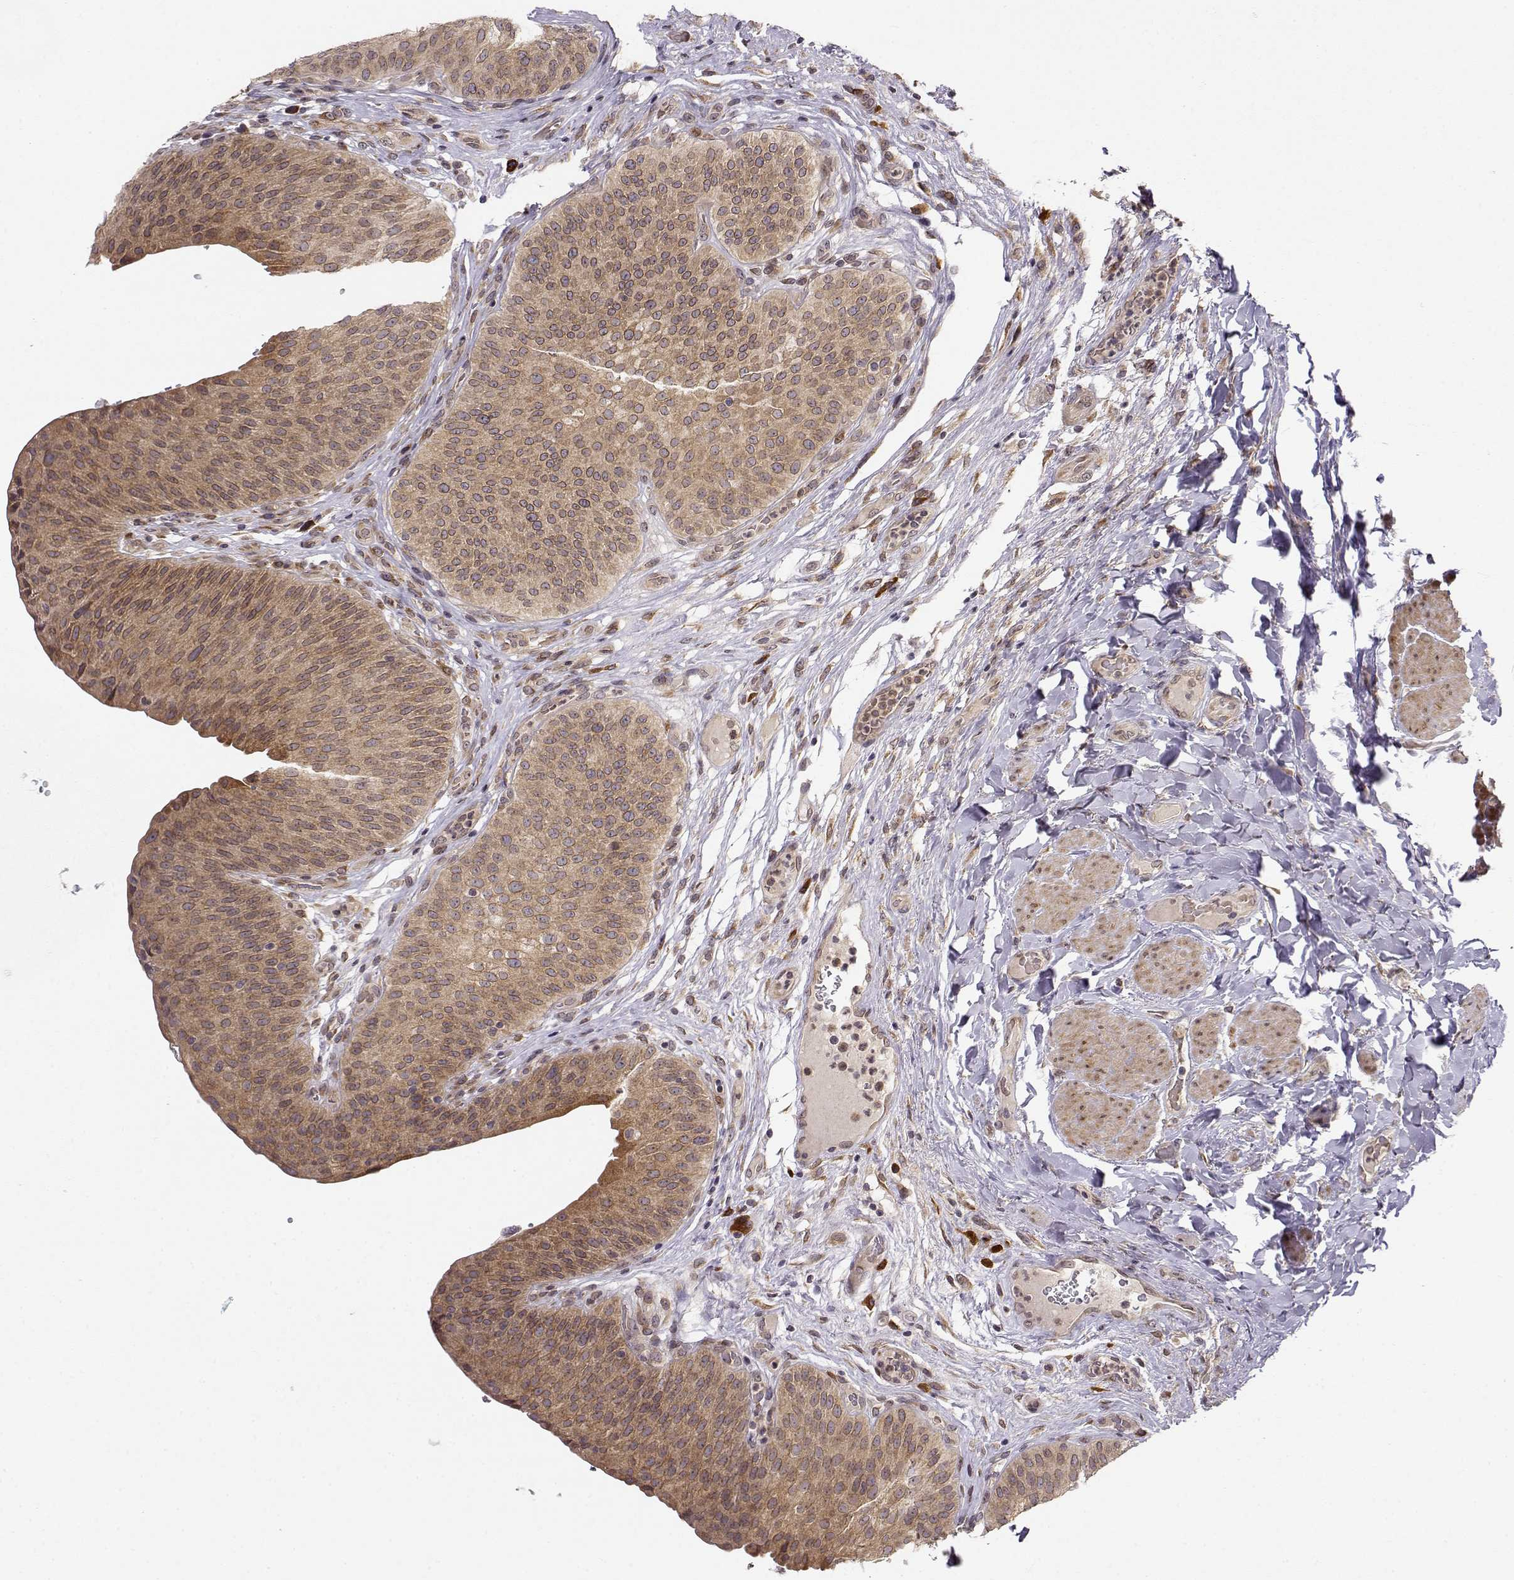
{"staining": {"intensity": "moderate", "quantity": ">75%", "location": "cytoplasmic/membranous"}, "tissue": "urinary bladder", "cell_type": "Urothelial cells", "image_type": "normal", "snomed": [{"axis": "morphology", "description": "Normal tissue, NOS"}, {"axis": "topography", "description": "Urinary bladder"}], "caption": "Urothelial cells demonstrate medium levels of moderate cytoplasmic/membranous expression in approximately >75% of cells in normal human urinary bladder.", "gene": "ERGIC2", "patient": {"sex": "male", "age": 66}}